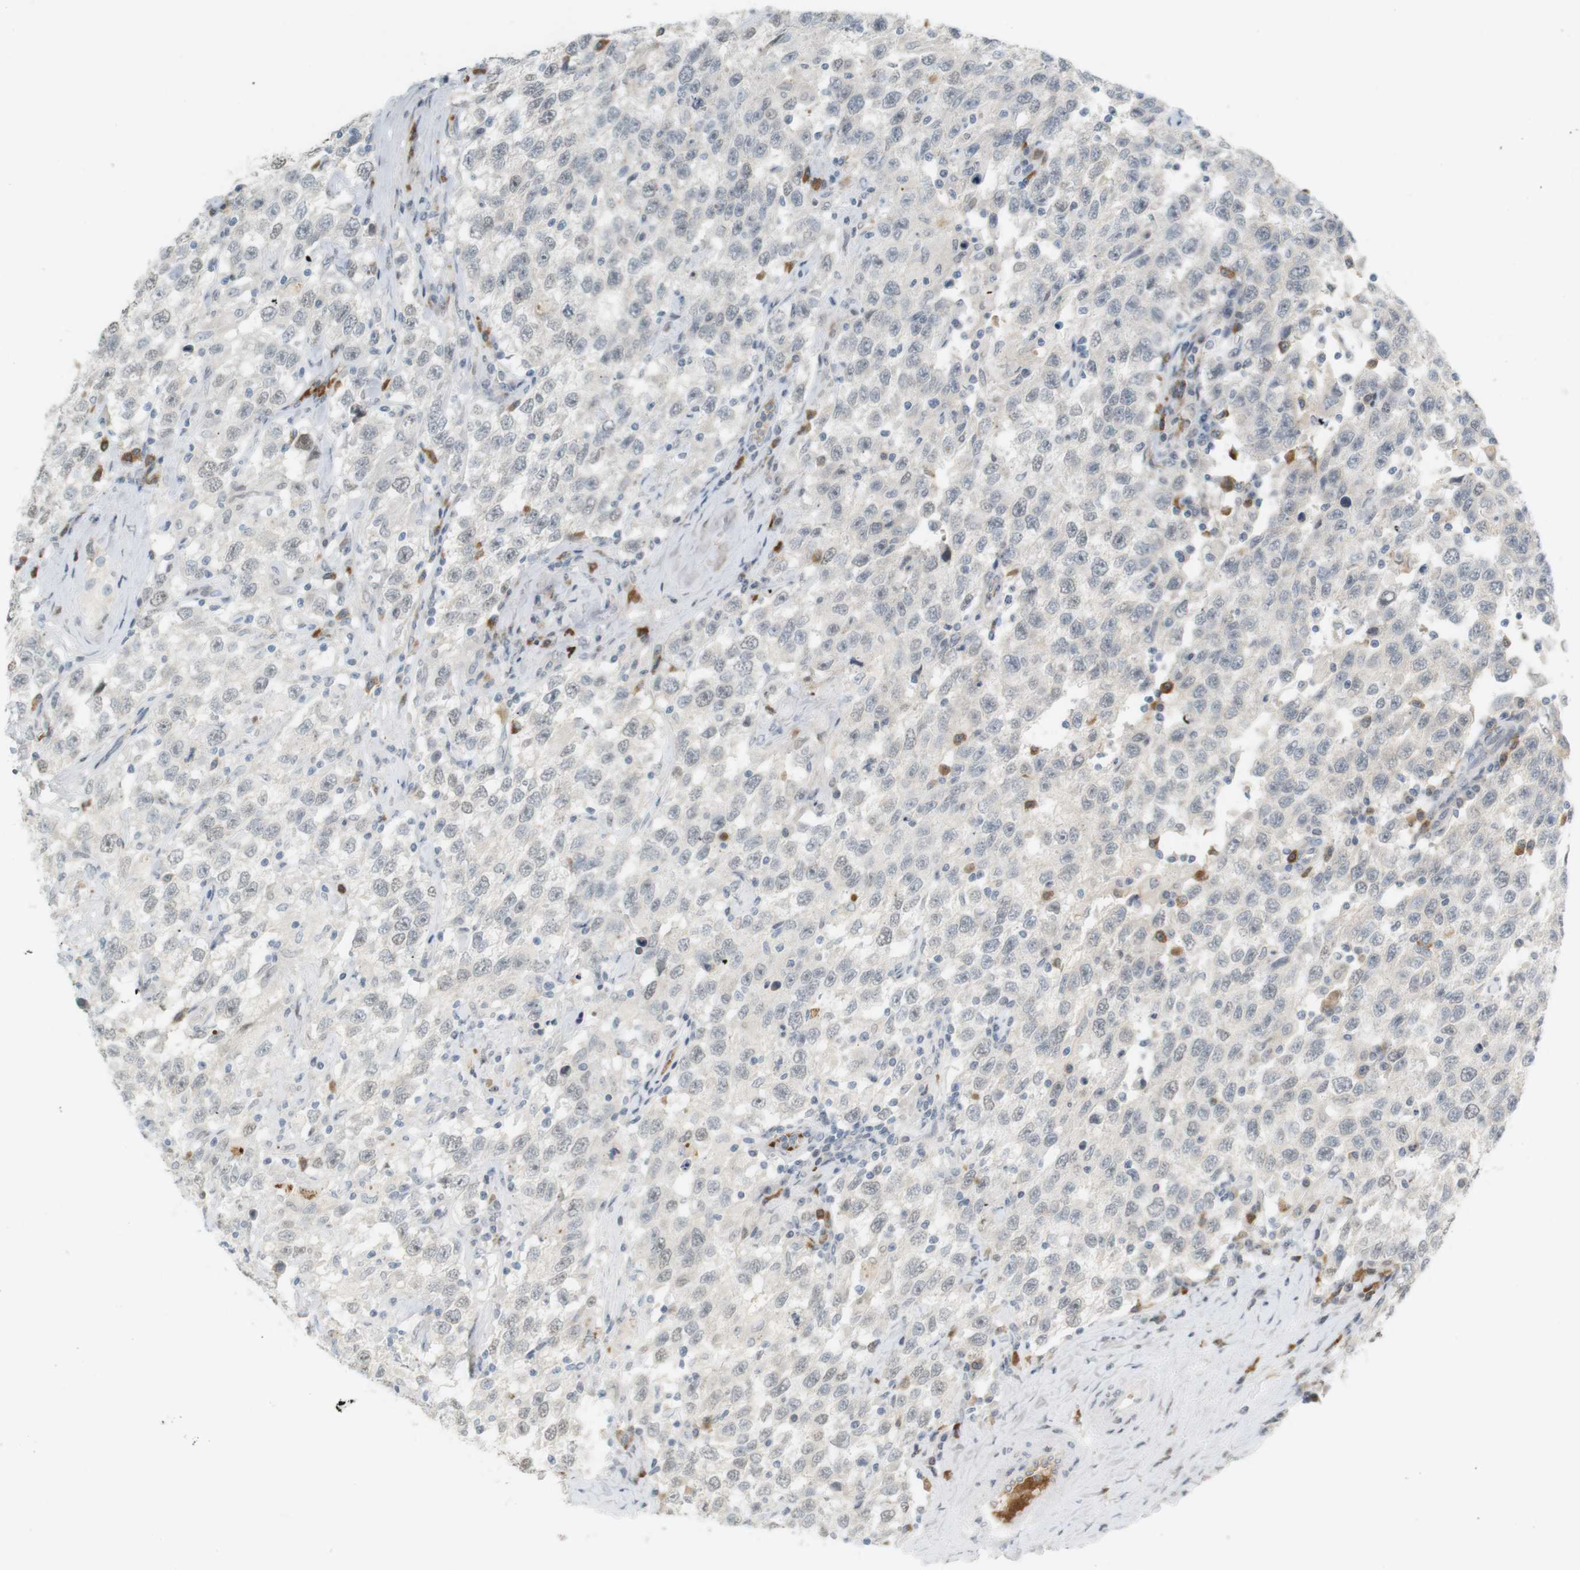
{"staining": {"intensity": "negative", "quantity": "none", "location": "none"}, "tissue": "testis cancer", "cell_type": "Tumor cells", "image_type": "cancer", "snomed": [{"axis": "morphology", "description": "Seminoma, NOS"}, {"axis": "topography", "description": "Testis"}], "caption": "The micrograph displays no significant staining in tumor cells of seminoma (testis). The staining is performed using DAB brown chromogen with nuclei counter-stained in using hematoxylin.", "gene": "DMC1", "patient": {"sex": "male", "age": 41}}